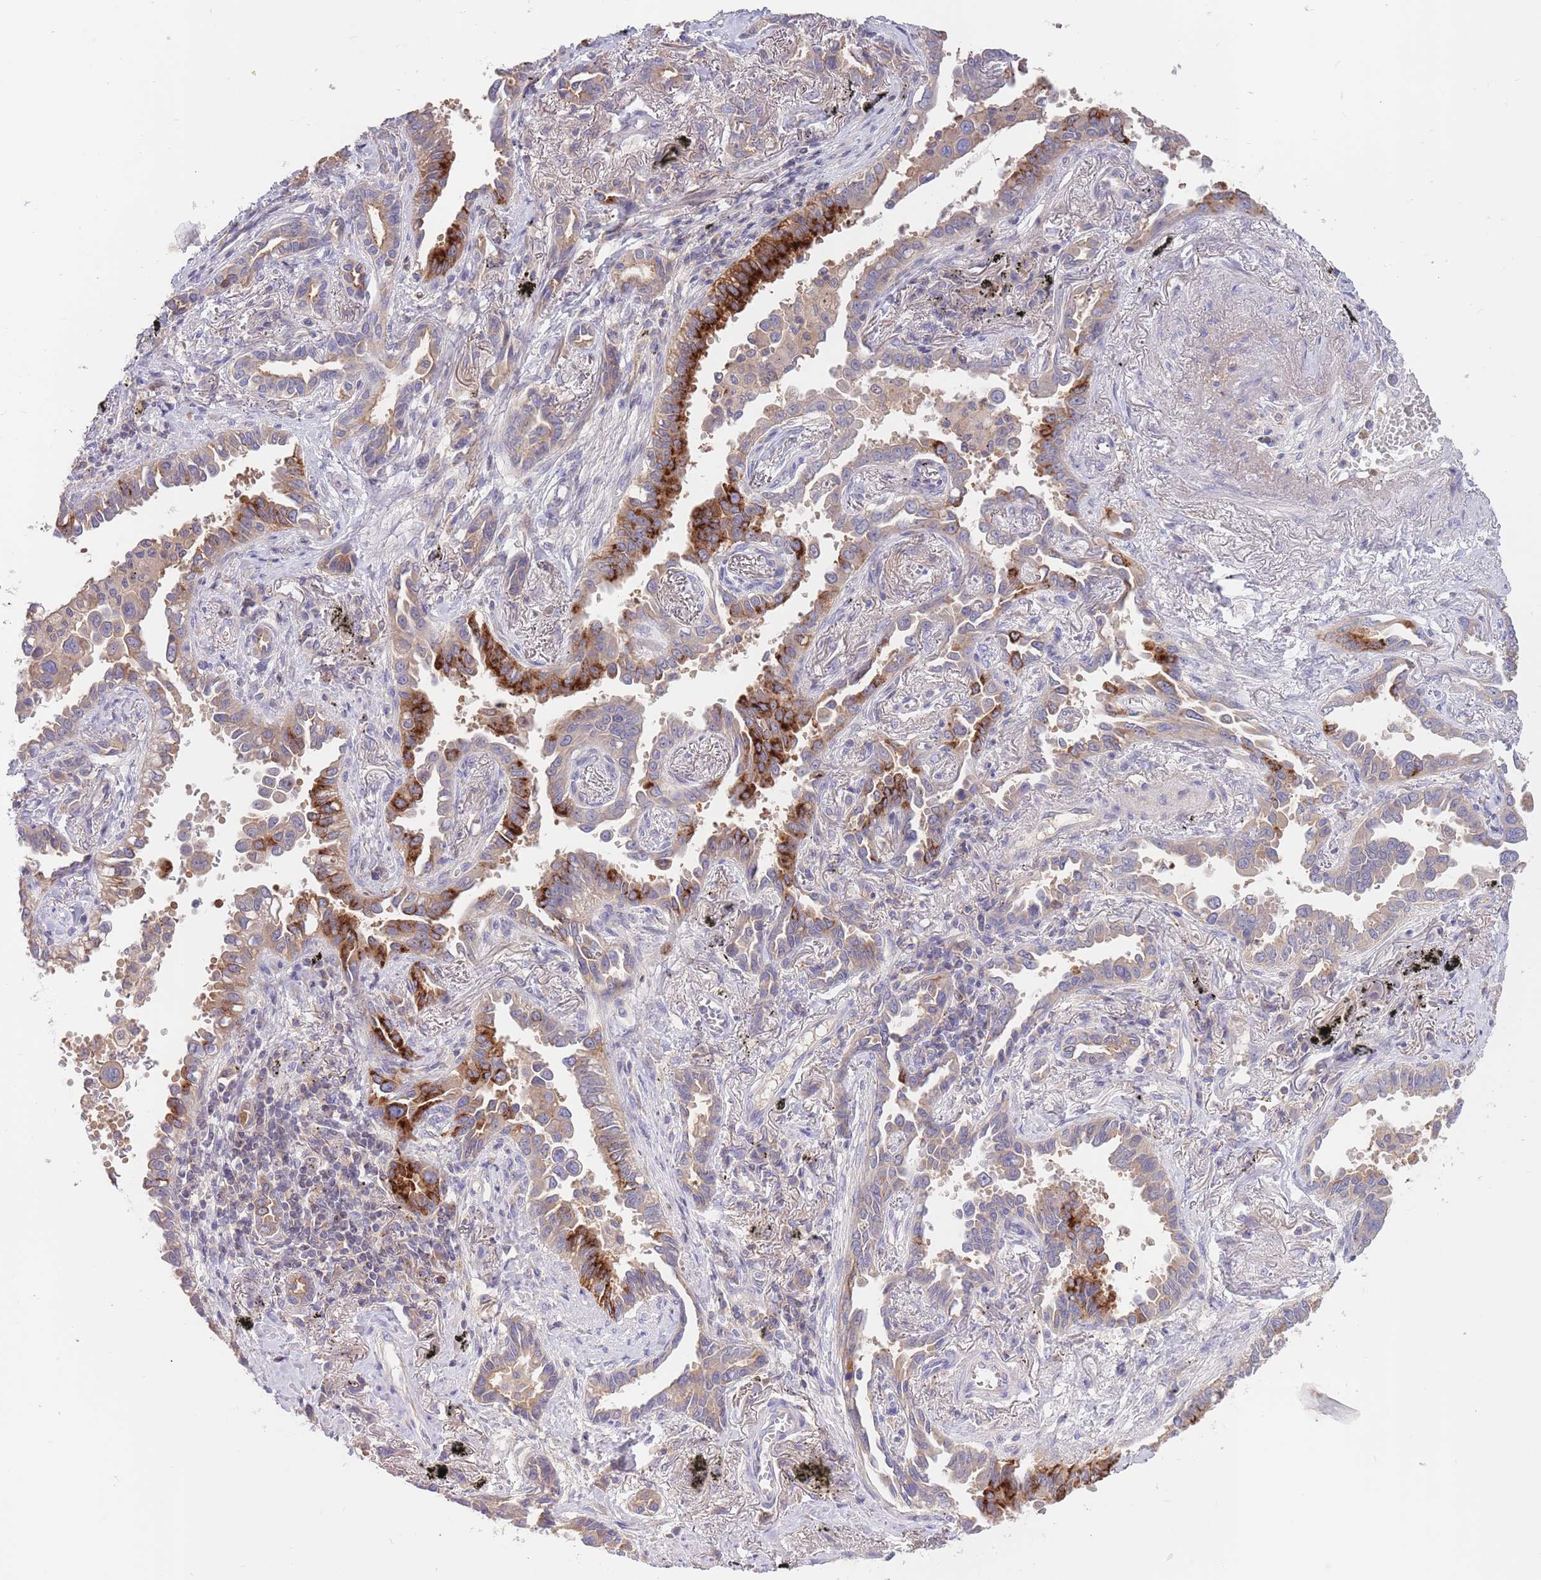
{"staining": {"intensity": "strong", "quantity": "<25%", "location": "cytoplasmic/membranous"}, "tissue": "lung cancer", "cell_type": "Tumor cells", "image_type": "cancer", "snomed": [{"axis": "morphology", "description": "Adenocarcinoma, NOS"}, {"axis": "topography", "description": "Lung"}], "caption": "A photomicrograph of human lung cancer (adenocarcinoma) stained for a protein reveals strong cytoplasmic/membranous brown staining in tumor cells.", "gene": "BORCS5", "patient": {"sex": "male", "age": 67}}